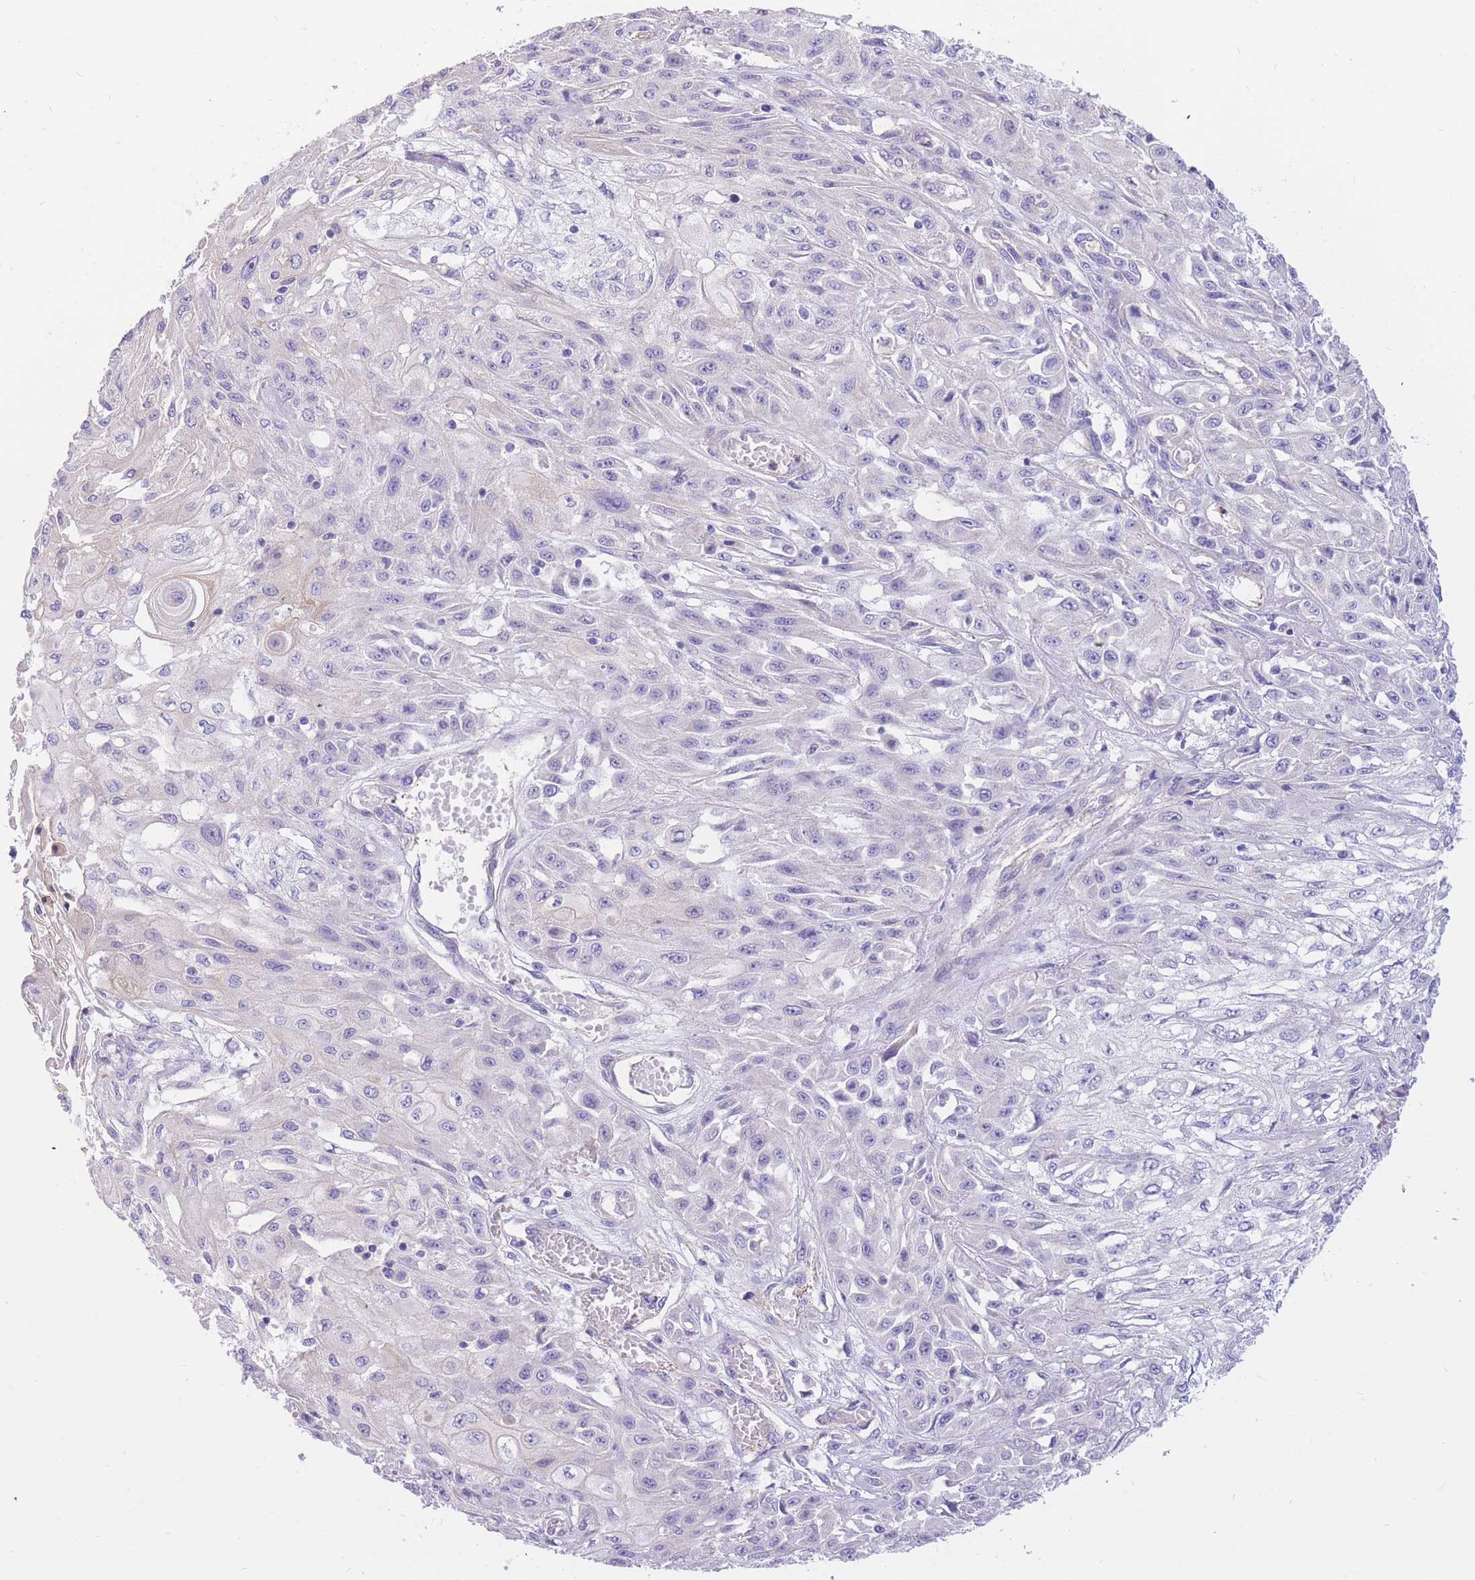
{"staining": {"intensity": "negative", "quantity": "none", "location": "none"}, "tissue": "skin cancer", "cell_type": "Tumor cells", "image_type": "cancer", "snomed": [{"axis": "morphology", "description": "Squamous cell carcinoma, NOS"}, {"axis": "morphology", "description": "Squamous cell carcinoma, metastatic, NOS"}, {"axis": "topography", "description": "Skin"}, {"axis": "topography", "description": "Lymph node"}], "caption": "Skin metastatic squamous cell carcinoma stained for a protein using immunohistochemistry (IHC) displays no staining tumor cells.", "gene": "SULT1A1", "patient": {"sex": "male", "age": 75}}